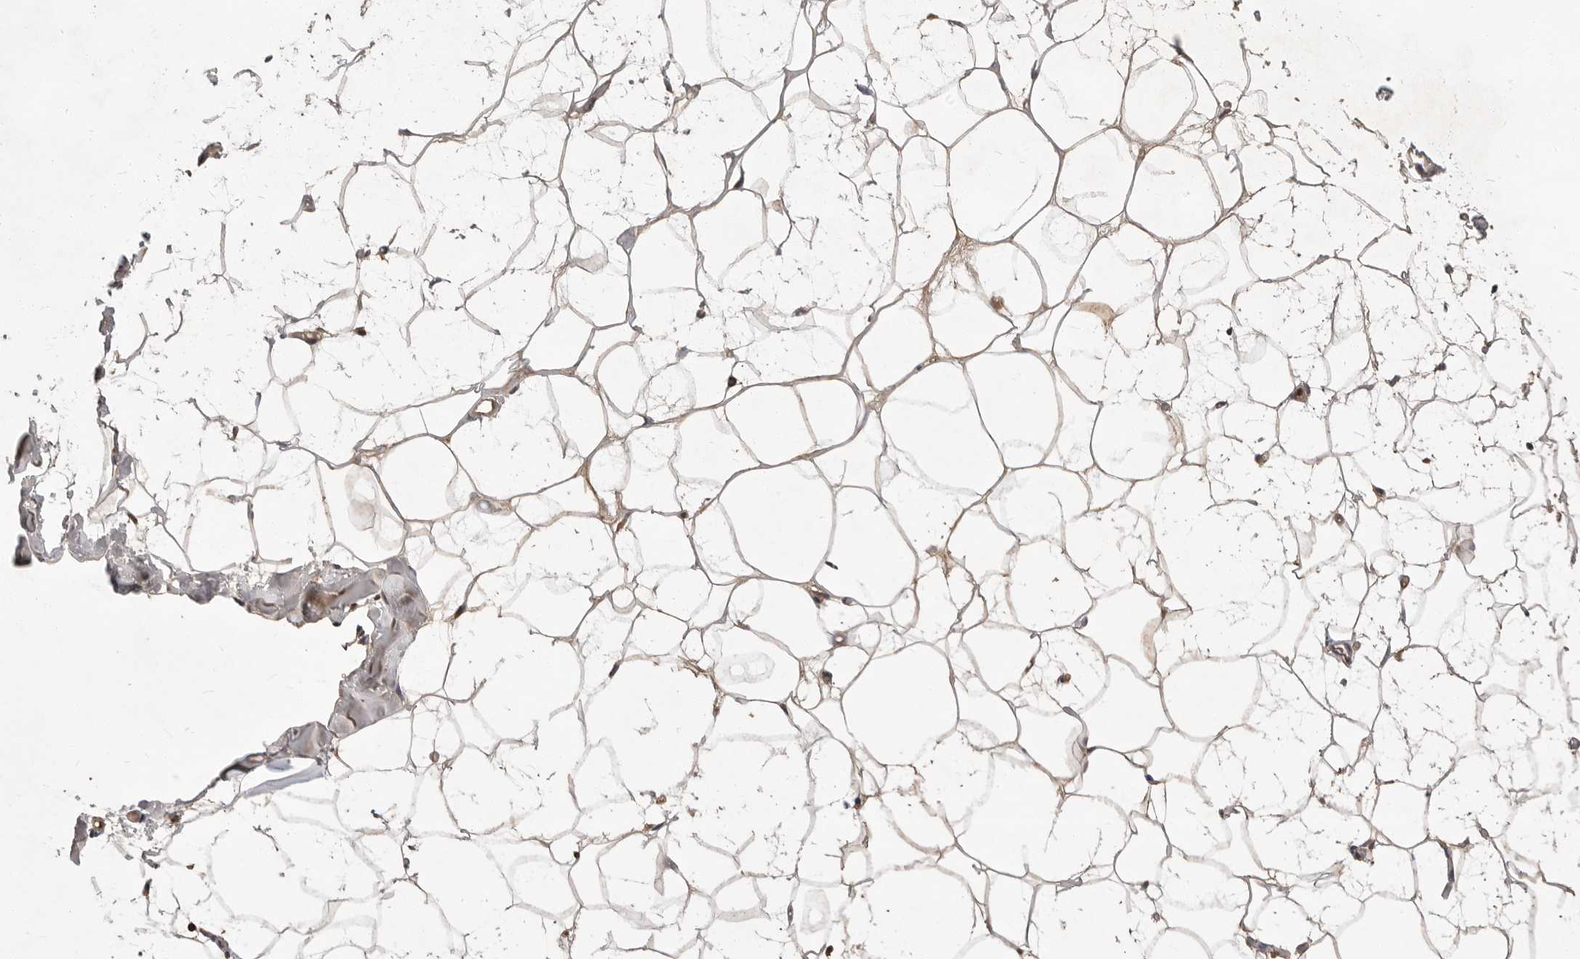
{"staining": {"intensity": "weak", "quantity": ">75%", "location": "cytoplasmic/membranous"}, "tissue": "adipose tissue", "cell_type": "Adipocytes", "image_type": "normal", "snomed": [{"axis": "morphology", "description": "Normal tissue, NOS"}, {"axis": "morphology", "description": "Fibrosis, NOS"}, {"axis": "topography", "description": "Breast"}, {"axis": "topography", "description": "Adipose tissue"}], "caption": "Protein analysis of benign adipose tissue exhibits weak cytoplasmic/membranous positivity in approximately >75% of adipocytes. (DAB IHC with brightfield microscopy, high magnification).", "gene": "KYAT3", "patient": {"sex": "female", "age": 39}}